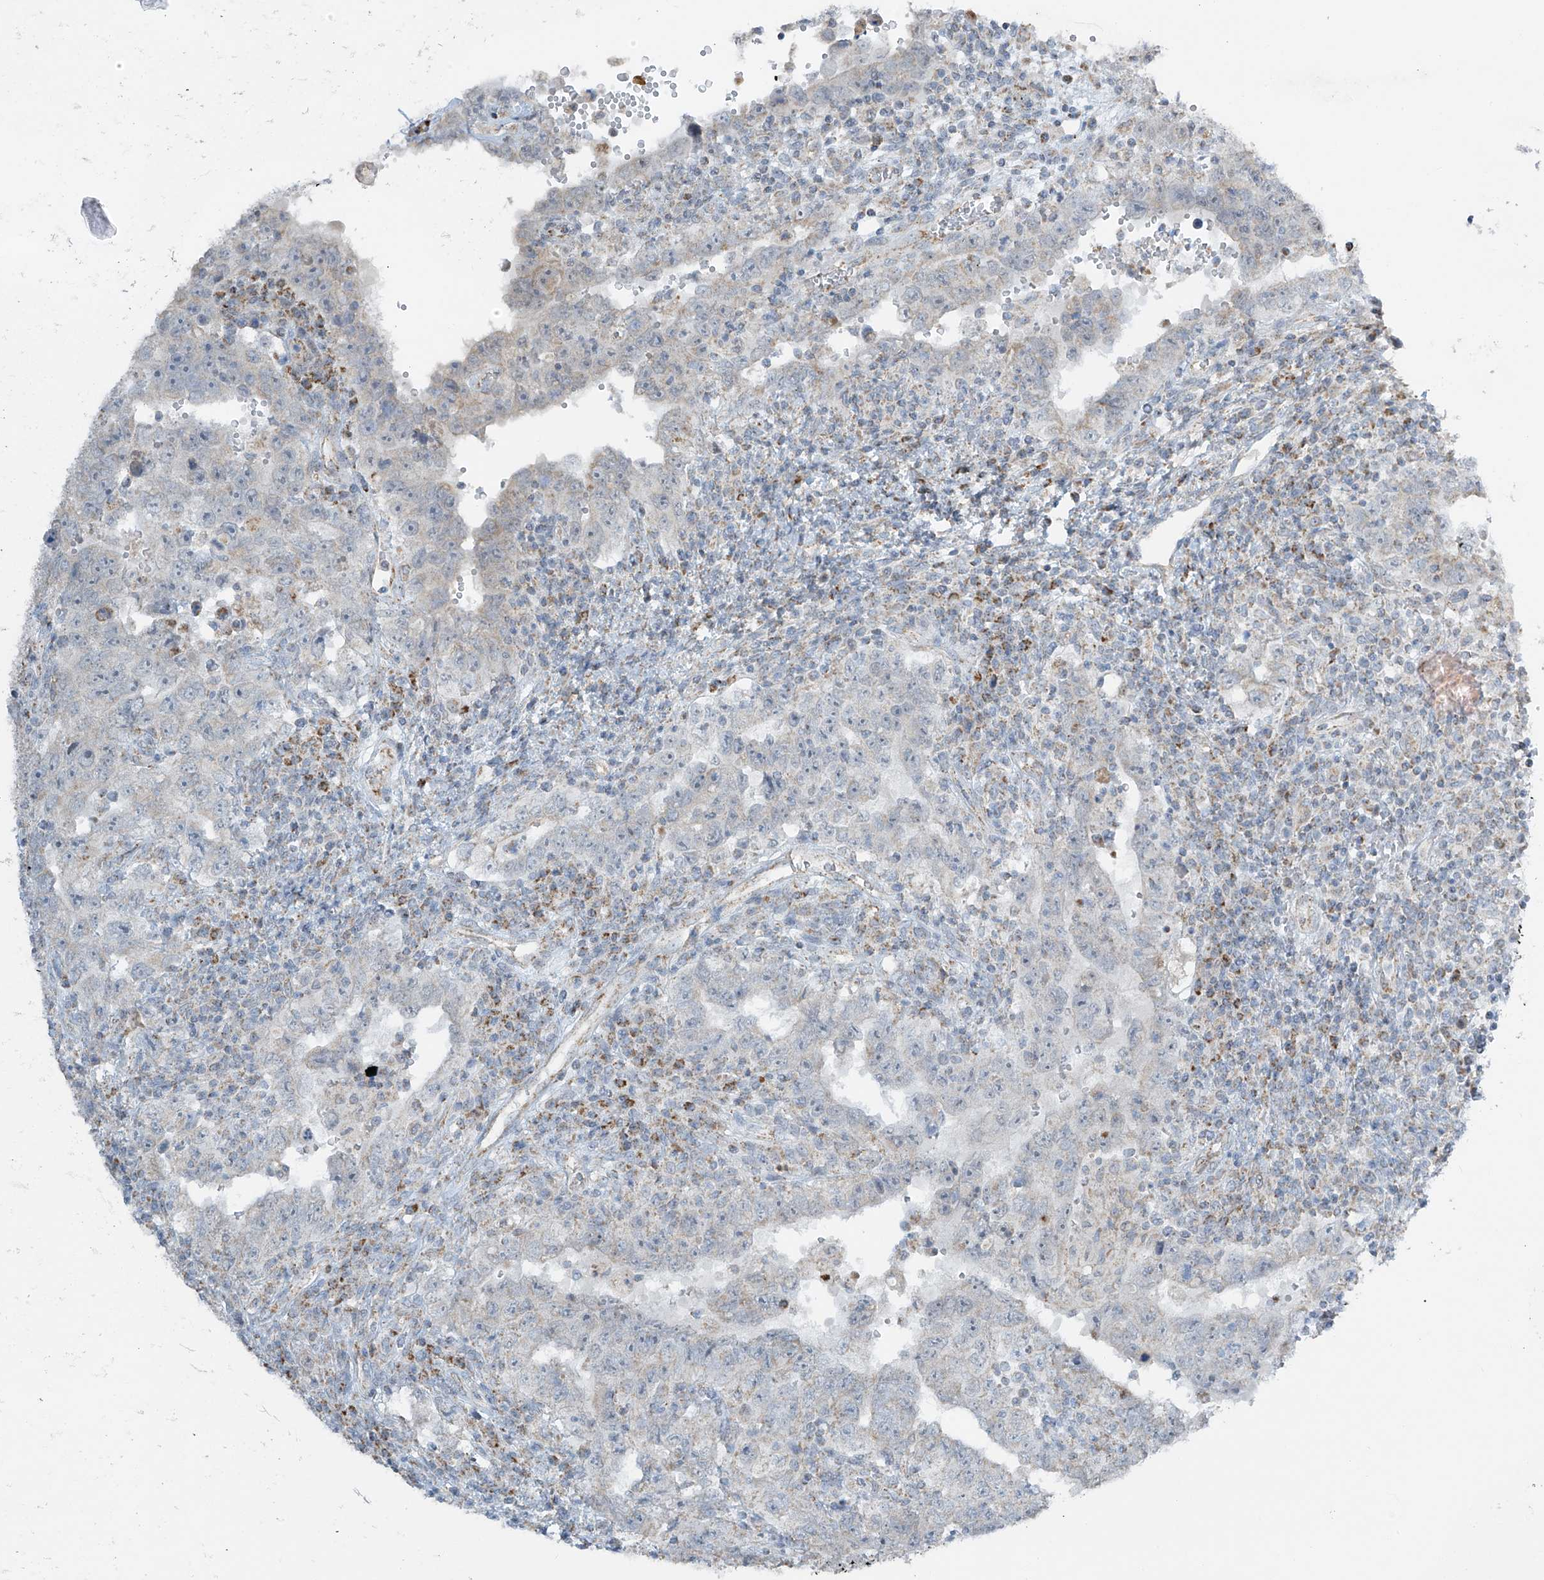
{"staining": {"intensity": "negative", "quantity": "none", "location": "none"}, "tissue": "testis cancer", "cell_type": "Tumor cells", "image_type": "cancer", "snomed": [{"axis": "morphology", "description": "Carcinoma, Embryonal, NOS"}, {"axis": "topography", "description": "Testis"}], "caption": "Tumor cells are negative for brown protein staining in testis cancer (embryonal carcinoma).", "gene": "SMDT1", "patient": {"sex": "male", "age": 26}}